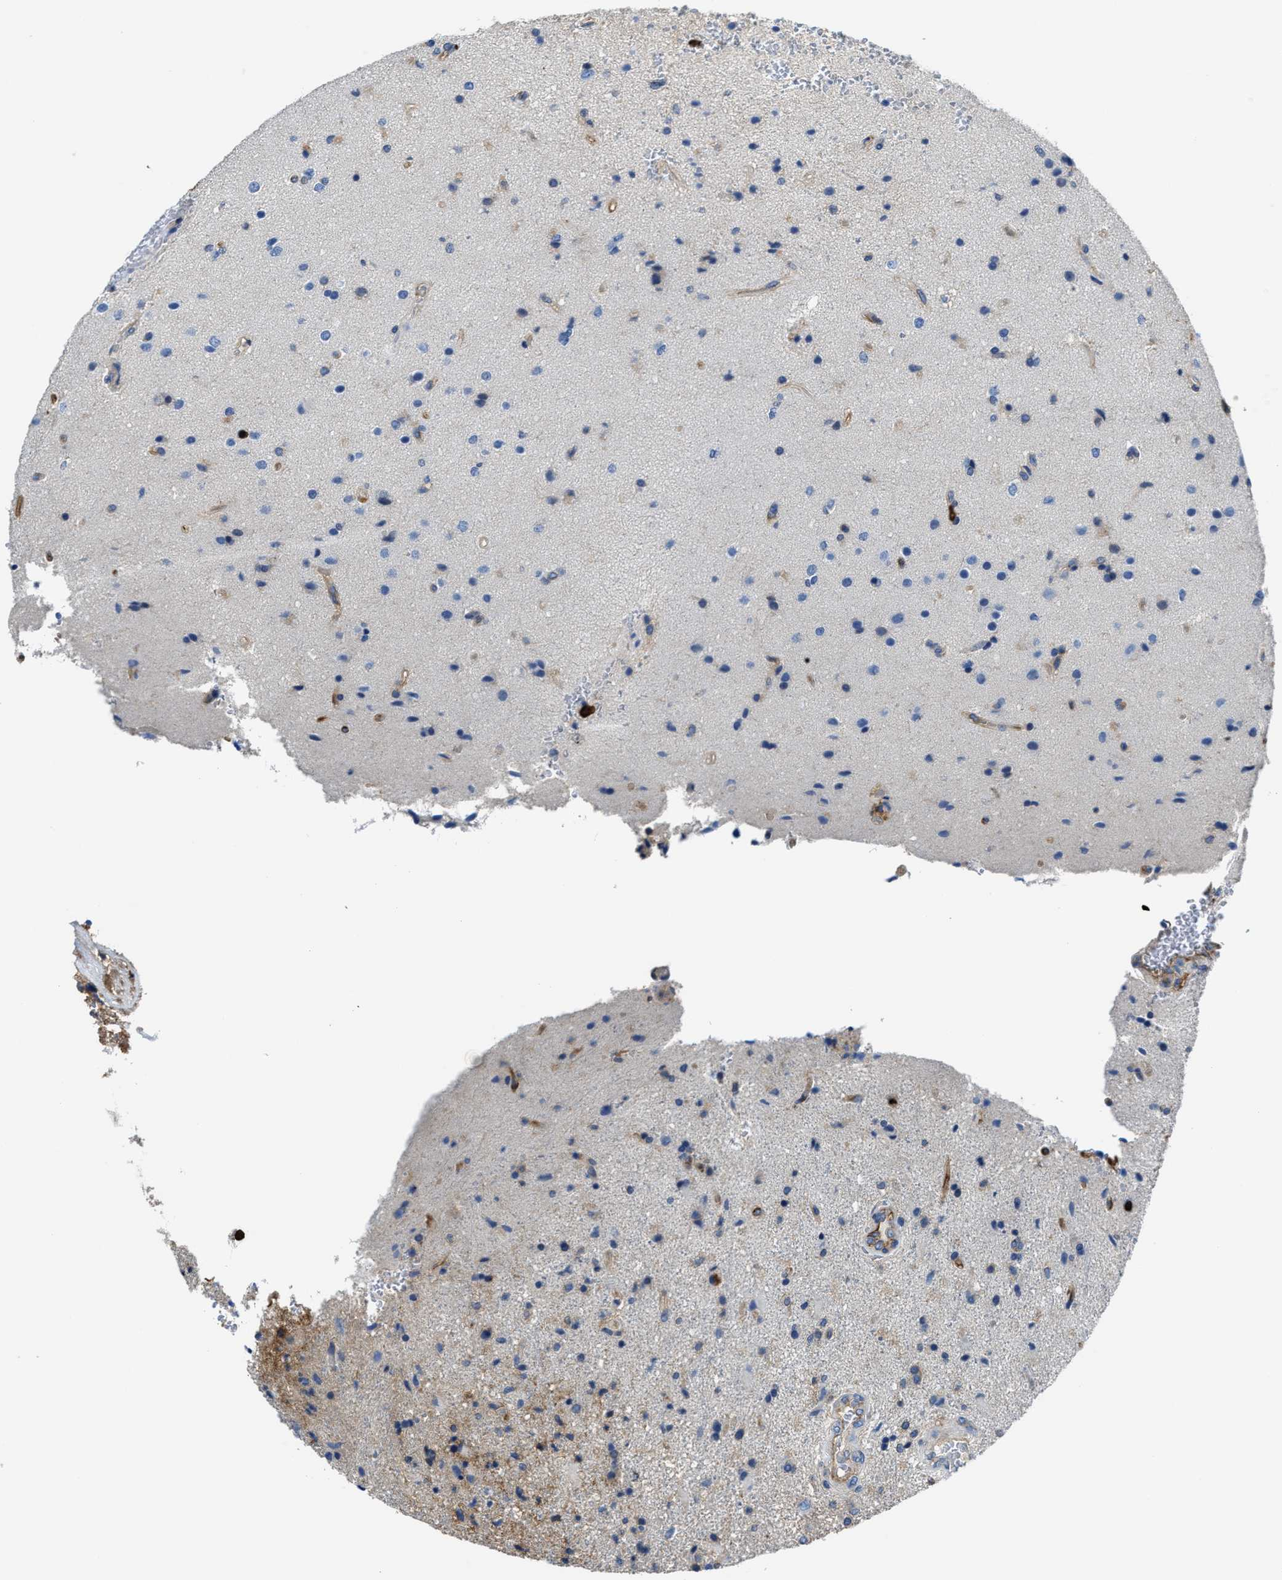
{"staining": {"intensity": "negative", "quantity": "none", "location": "none"}, "tissue": "glioma", "cell_type": "Tumor cells", "image_type": "cancer", "snomed": [{"axis": "morphology", "description": "Glioma, malignant, High grade"}, {"axis": "topography", "description": "Brain"}], "caption": "An image of glioma stained for a protein shows no brown staining in tumor cells.", "gene": "TRAF6", "patient": {"sex": "male", "age": 72}}